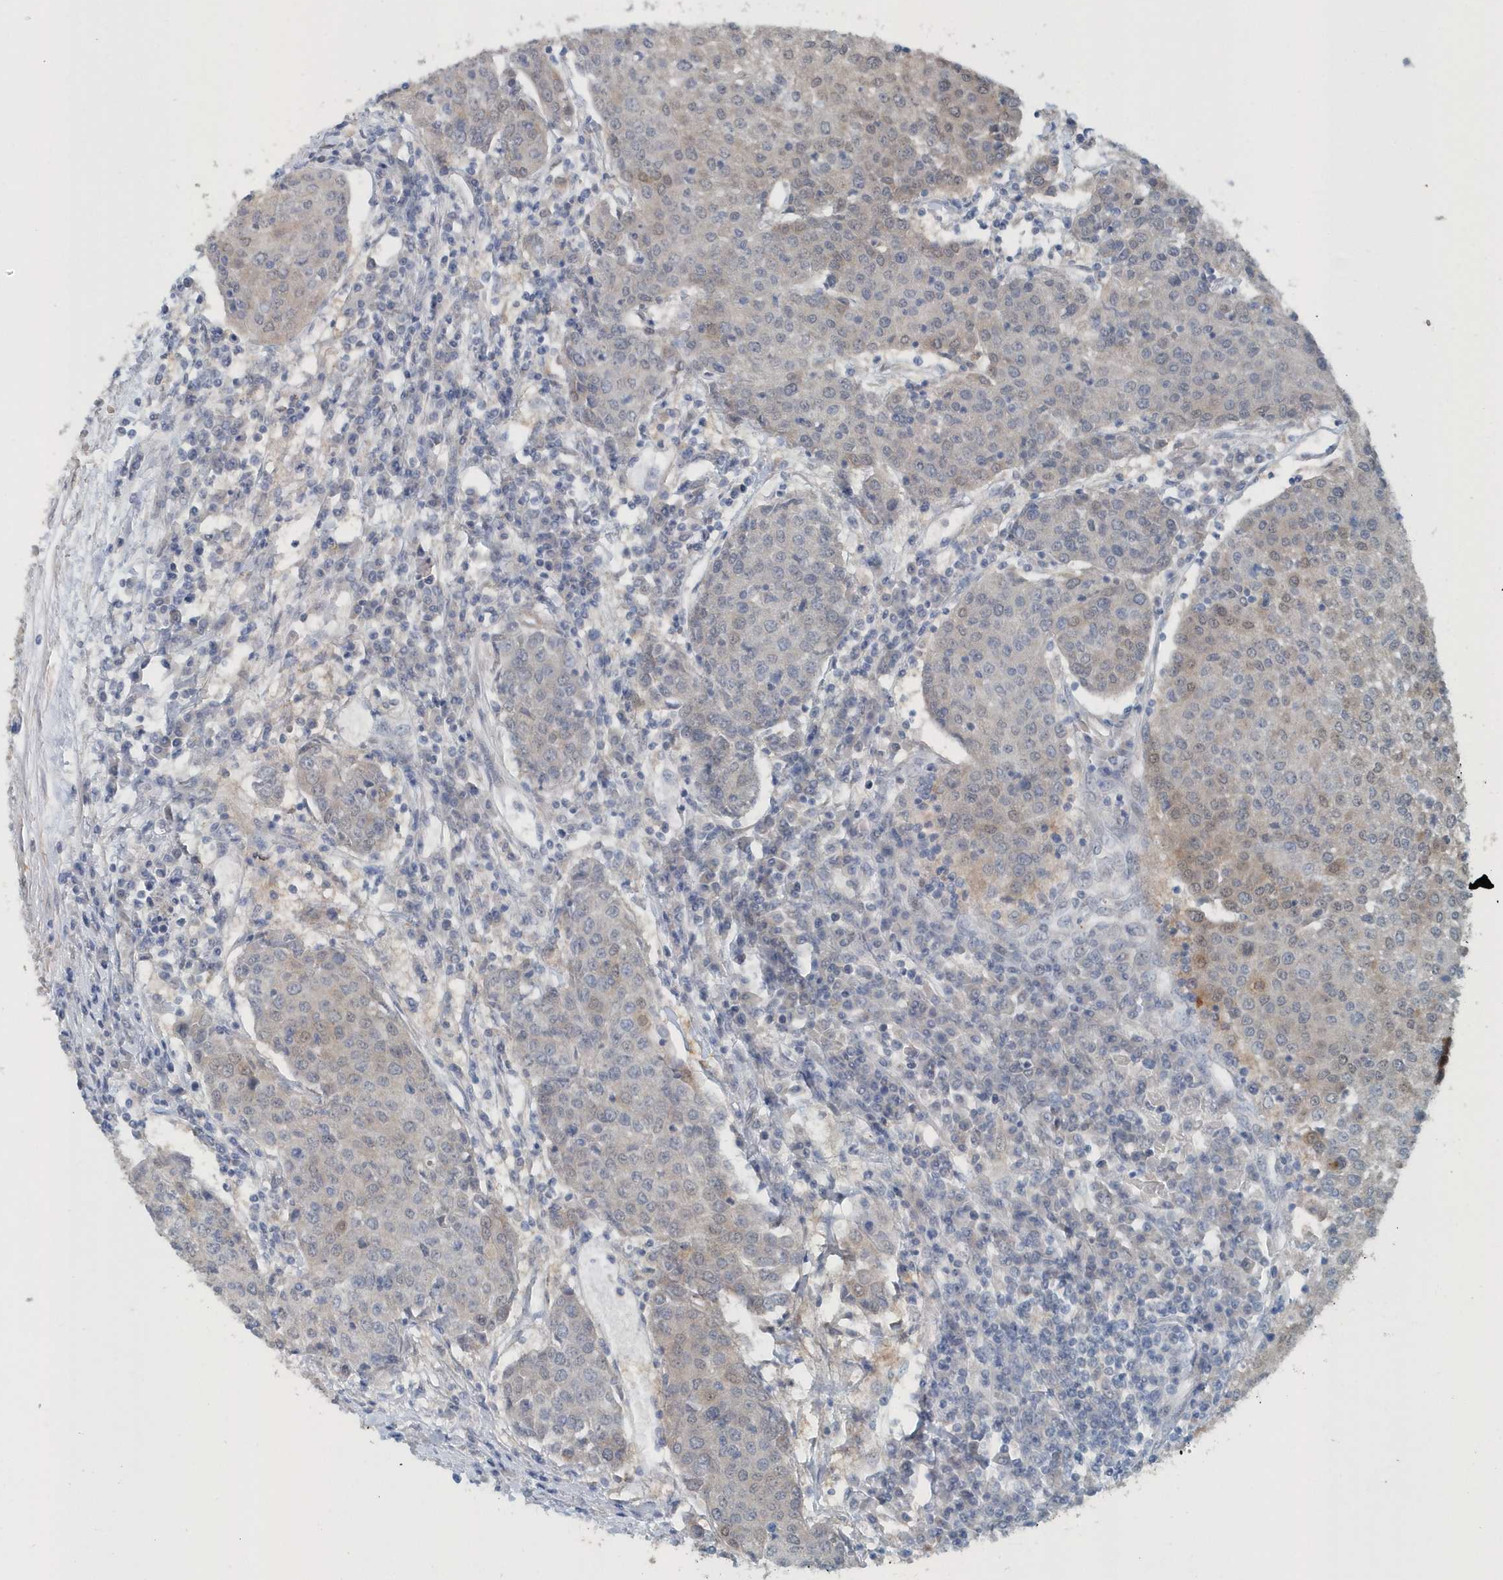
{"staining": {"intensity": "weak", "quantity": "<25%", "location": "cytoplasmic/membranous,nuclear"}, "tissue": "urothelial cancer", "cell_type": "Tumor cells", "image_type": "cancer", "snomed": [{"axis": "morphology", "description": "Urothelial carcinoma, High grade"}, {"axis": "topography", "description": "Urinary bladder"}], "caption": "Protein analysis of urothelial cancer exhibits no significant staining in tumor cells.", "gene": "PFN2", "patient": {"sex": "female", "age": 85}}